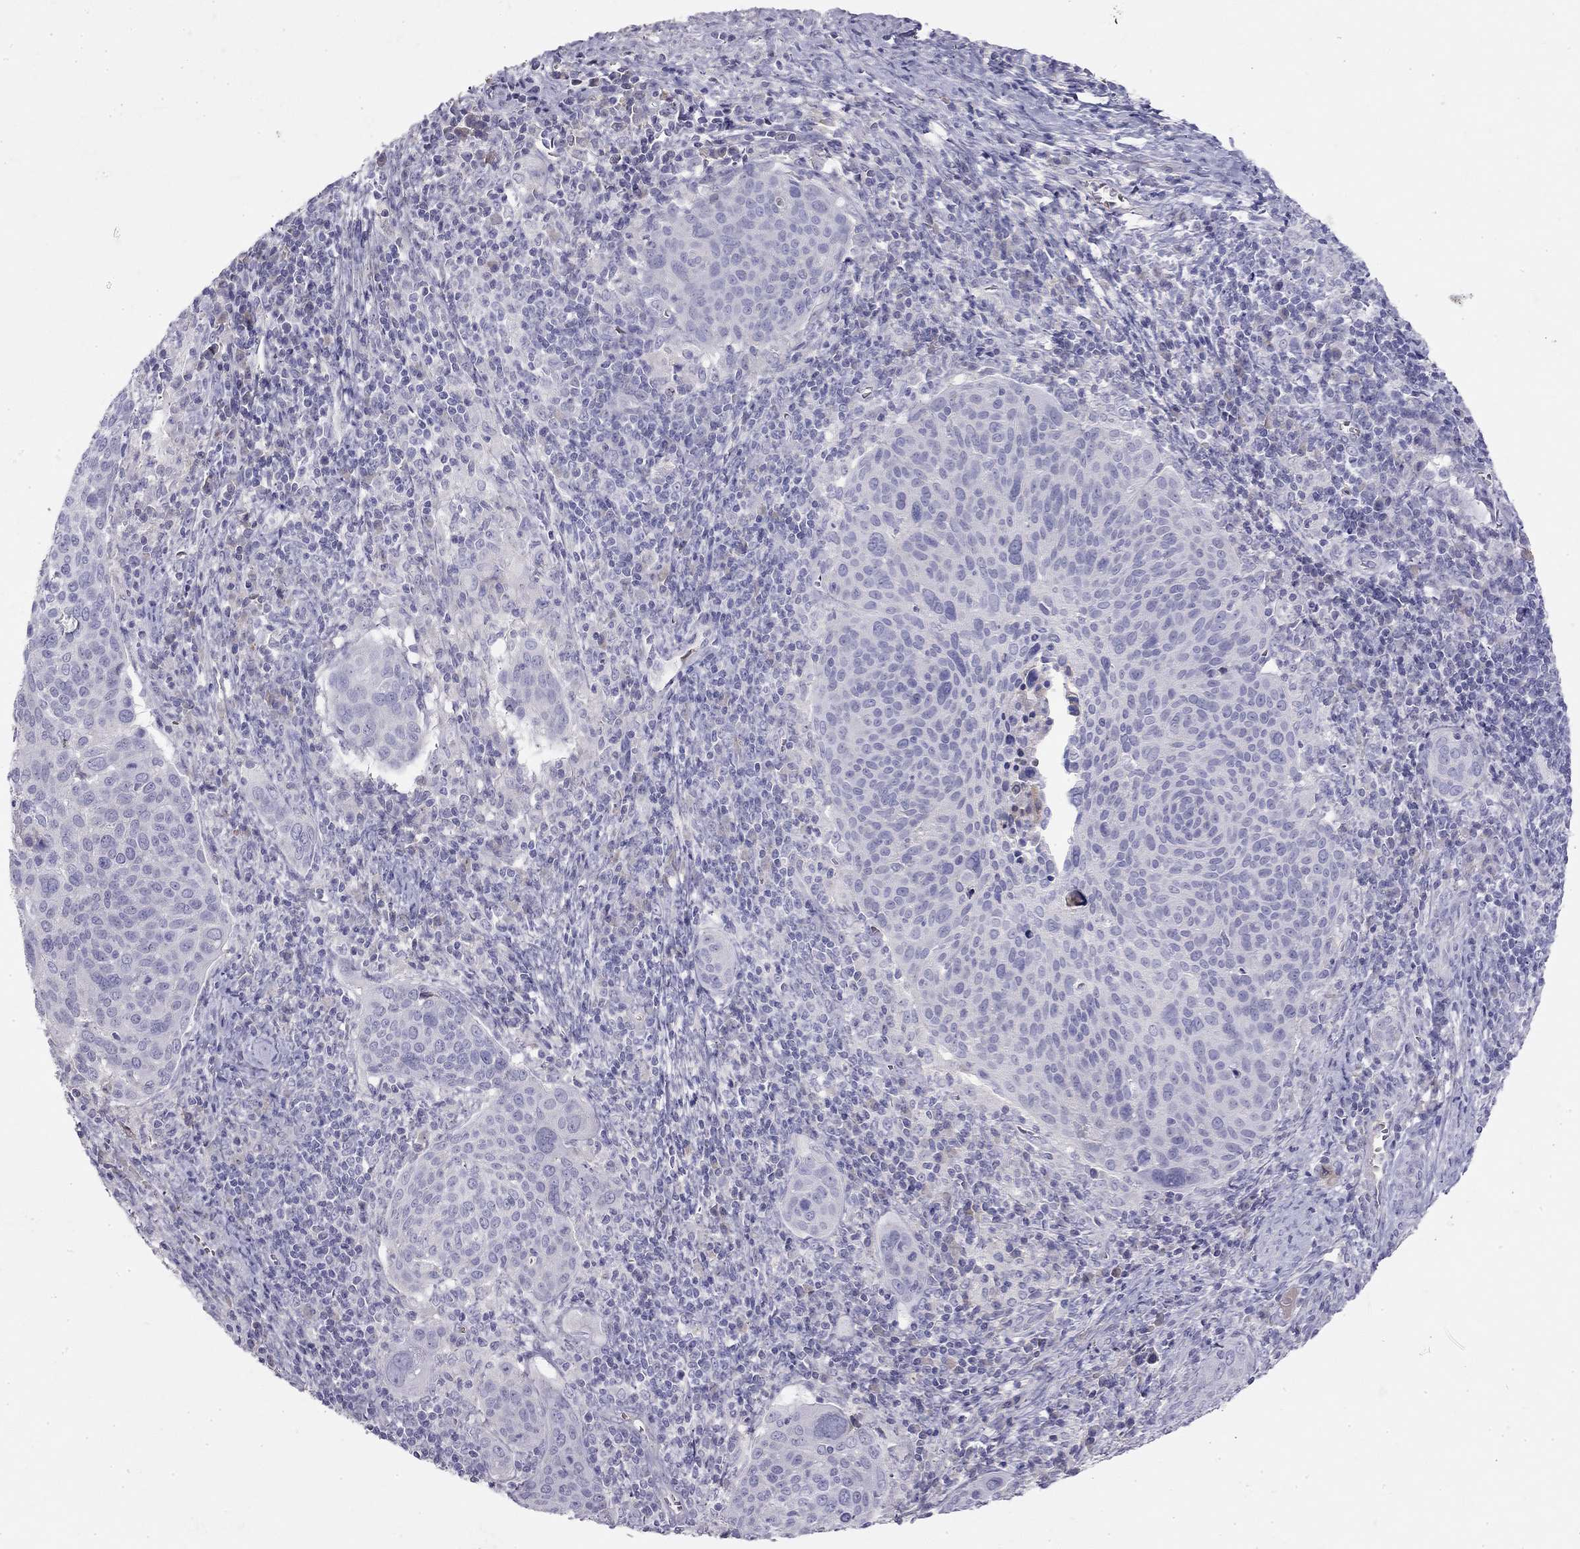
{"staining": {"intensity": "negative", "quantity": "none", "location": "none"}, "tissue": "cervical cancer", "cell_type": "Tumor cells", "image_type": "cancer", "snomed": [{"axis": "morphology", "description": "Squamous cell carcinoma, NOS"}, {"axis": "topography", "description": "Cervix"}], "caption": "An image of human cervical squamous cell carcinoma is negative for staining in tumor cells.", "gene": "RHD", "patient": {"sex": "female", "age": 39}}